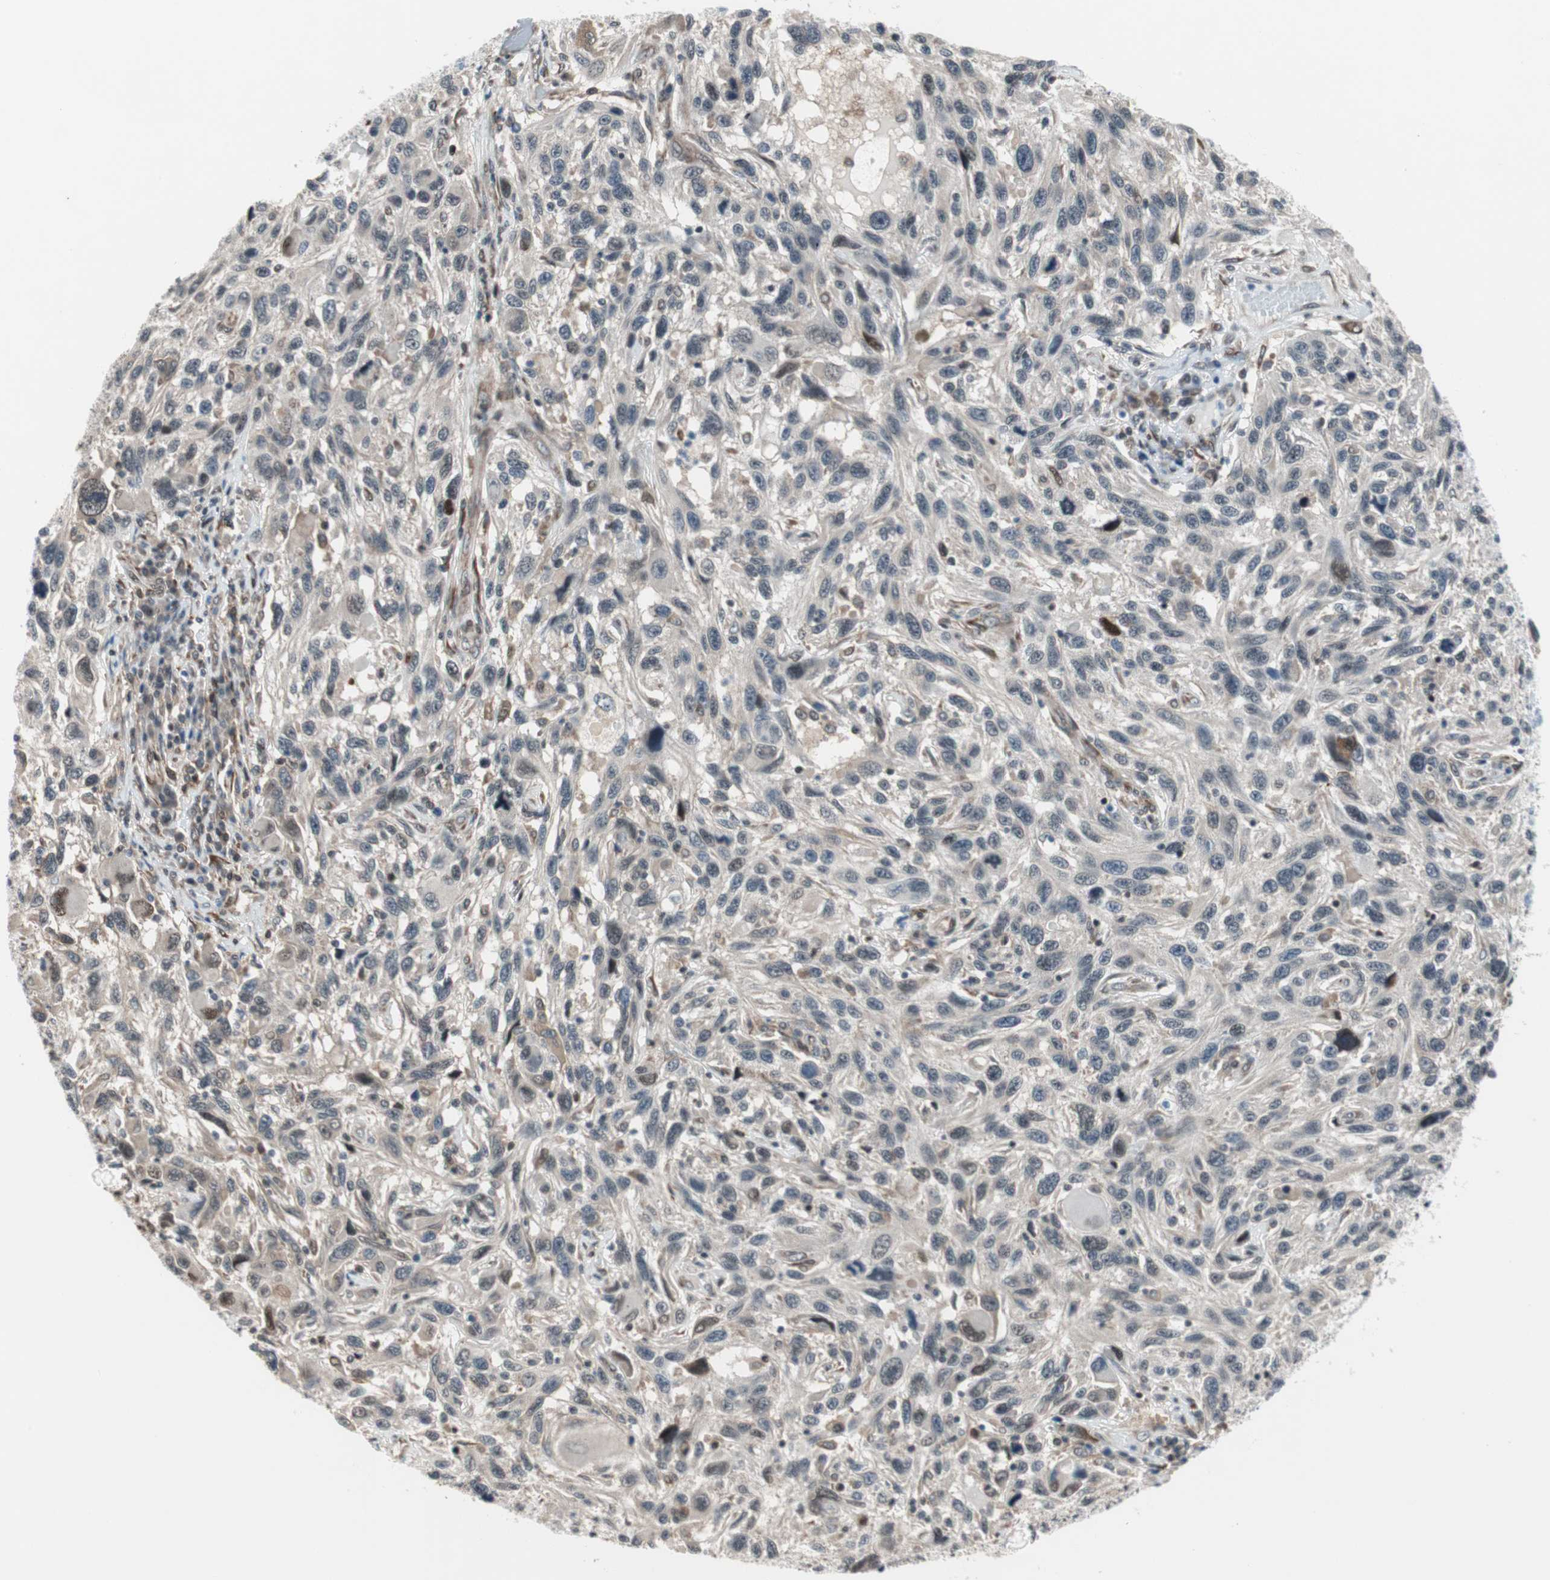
{"staining": {"intensity": "negative", "quantity": "none", "location": "none"}, "tissue": "melanoma", "cell_type": "Tumor cells", "image_type": "cancer", "snomed": [{"axis": "morphology", "description": "Malignant melanoma, NOS"}, {"axis": "topography", "description": "Skin"}], "caption": "Immunohistochemical staining of malignant melanoma demonstrates no significant staining in tumor cells. (IHC, brightfield microscopy, high magnification).", "gene": "ZNF512B", "patient": {"sex": "male", "age": 53}}